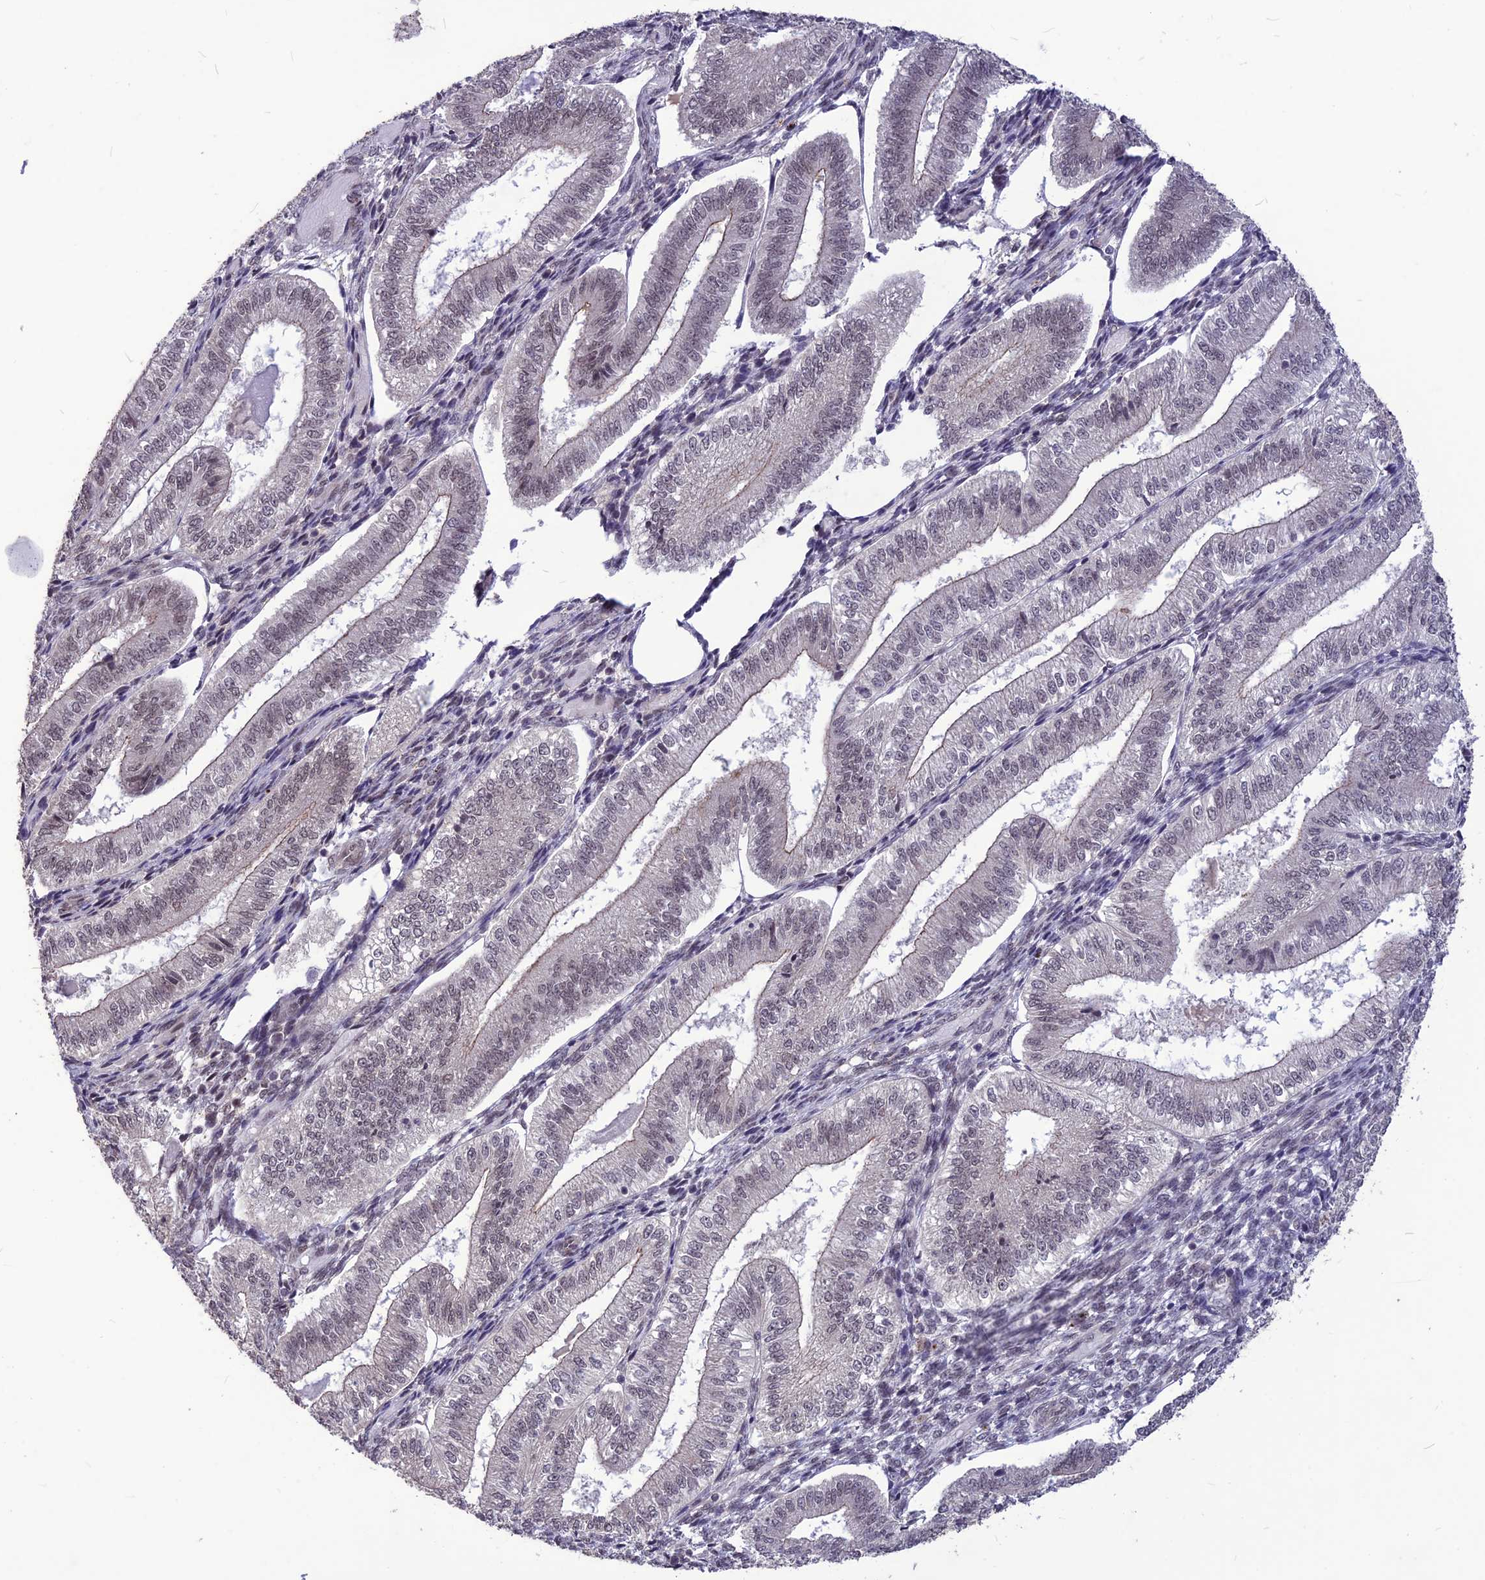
{"staining": {"intensity": "weak", "quantity": "25%-75%", "location": "nuclear"}, "tissue": "endometrium", "cell_type": "Cells in endometrial stroma", "image_type": "normal", "snomed": [{"axis": "morphology", "description": "Normal tissue, NOS"}, {"axis": "topography", "description": "Endometrium"}], "caption": "Endometrium was stained to show a protein in brown. There is low levels of weak nuclear positivity in about 25%-75% of cells in endometrial stroma. Nuclei are stained in blue.", "gene": "DIS3", "patient": {"sex": "female", "age": 34}}